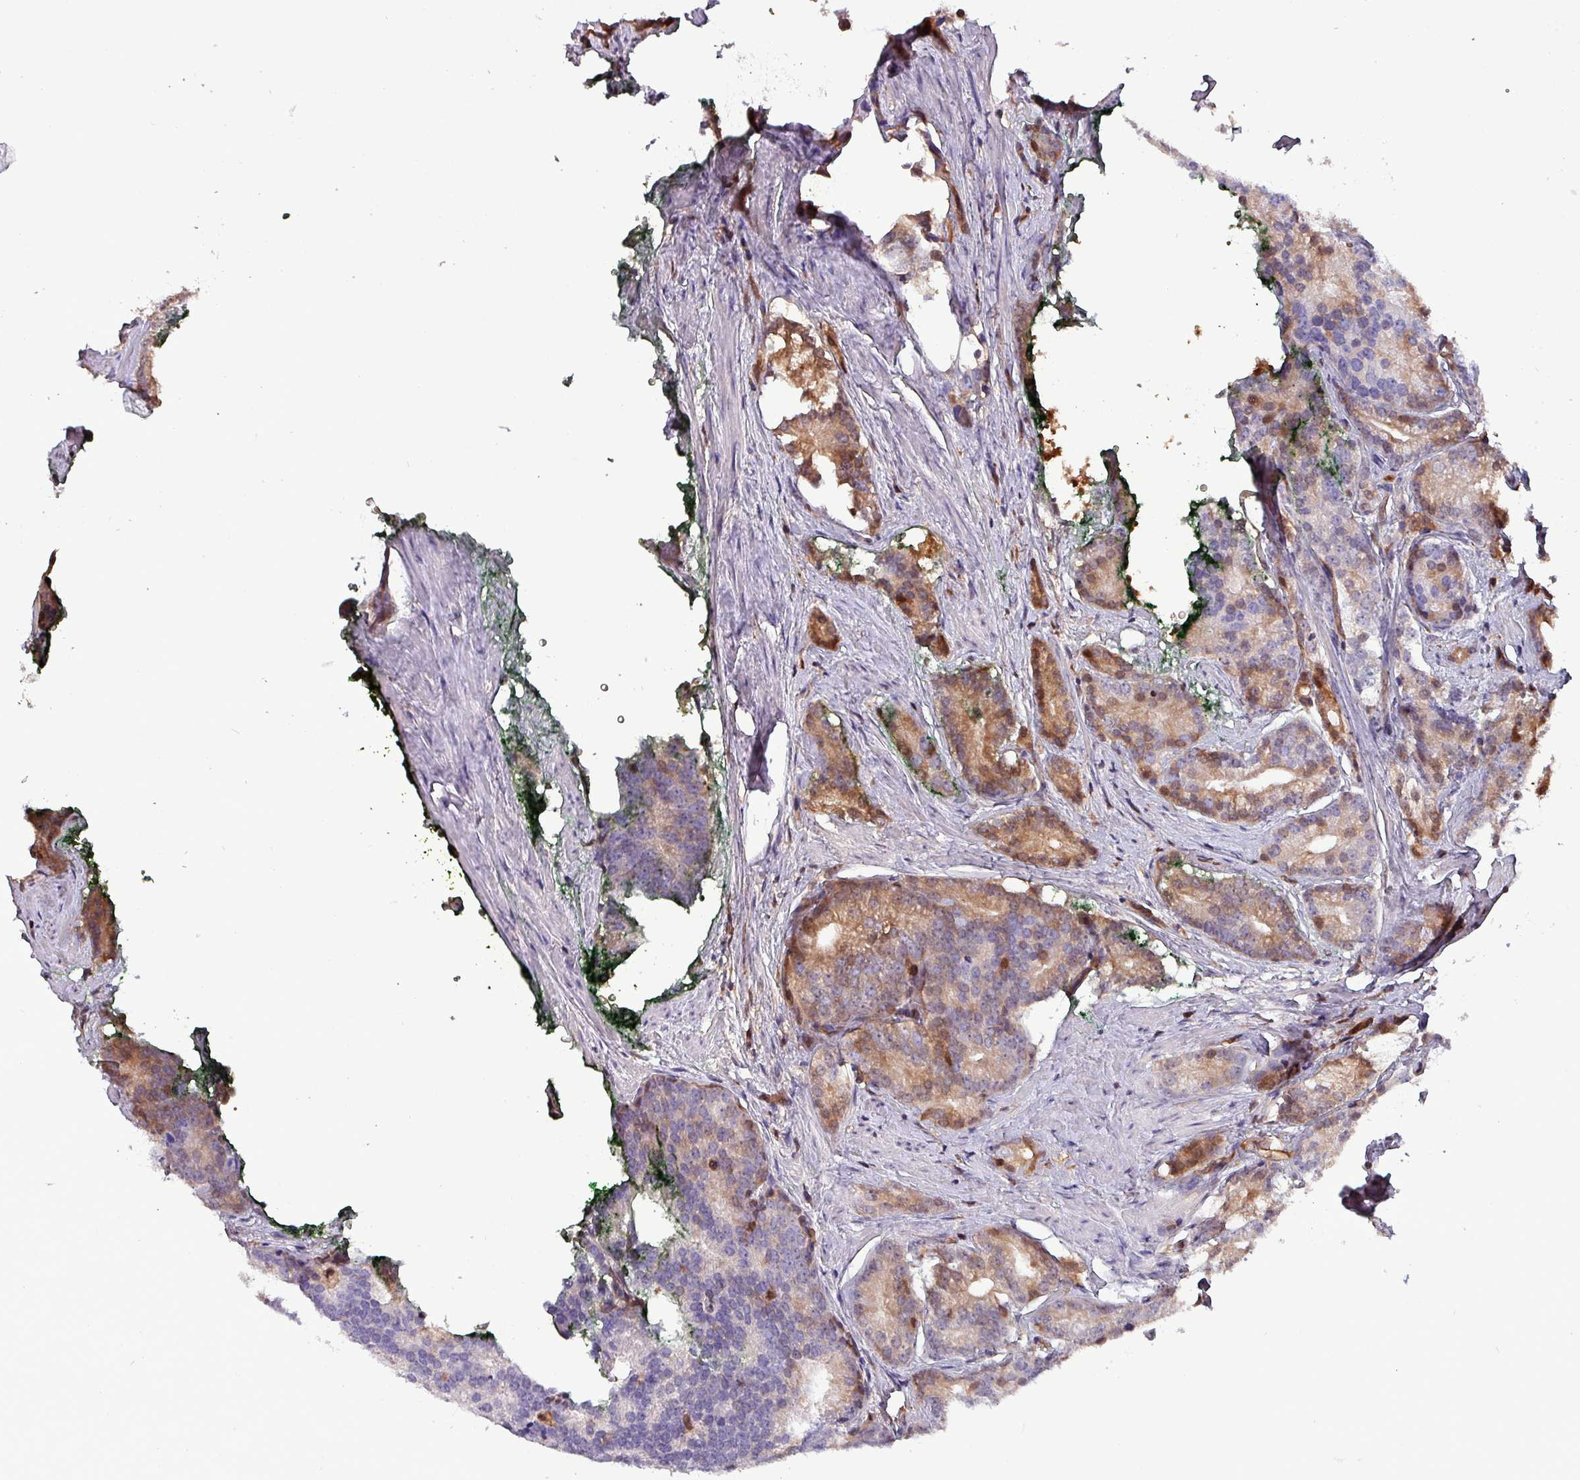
{"staining": {"intensity": "moderate", "quantity": "25%-75%", "location": "cytoplasmic/membranous,nuclear"}, "tissue": "prostate cancer", "cell_type": "Tumor cells", "image_type": "cancer", "snomed": [{"axis": "morphology", "description": "Adenocarcinoma, Low grade"}, {"axis": "topography", "description": "Prostate"}], "caption": "Tumor cells show moderate cytoplasmic/membranous and nuclear expression in approximately 25%-75% of cells in prostate adenocarcinoma (low-grade). (Brightfield microscopy of DAB IHC at high magnification).", "gene": "PSMB8", "patient": {"sex": "male", "age": 71}}